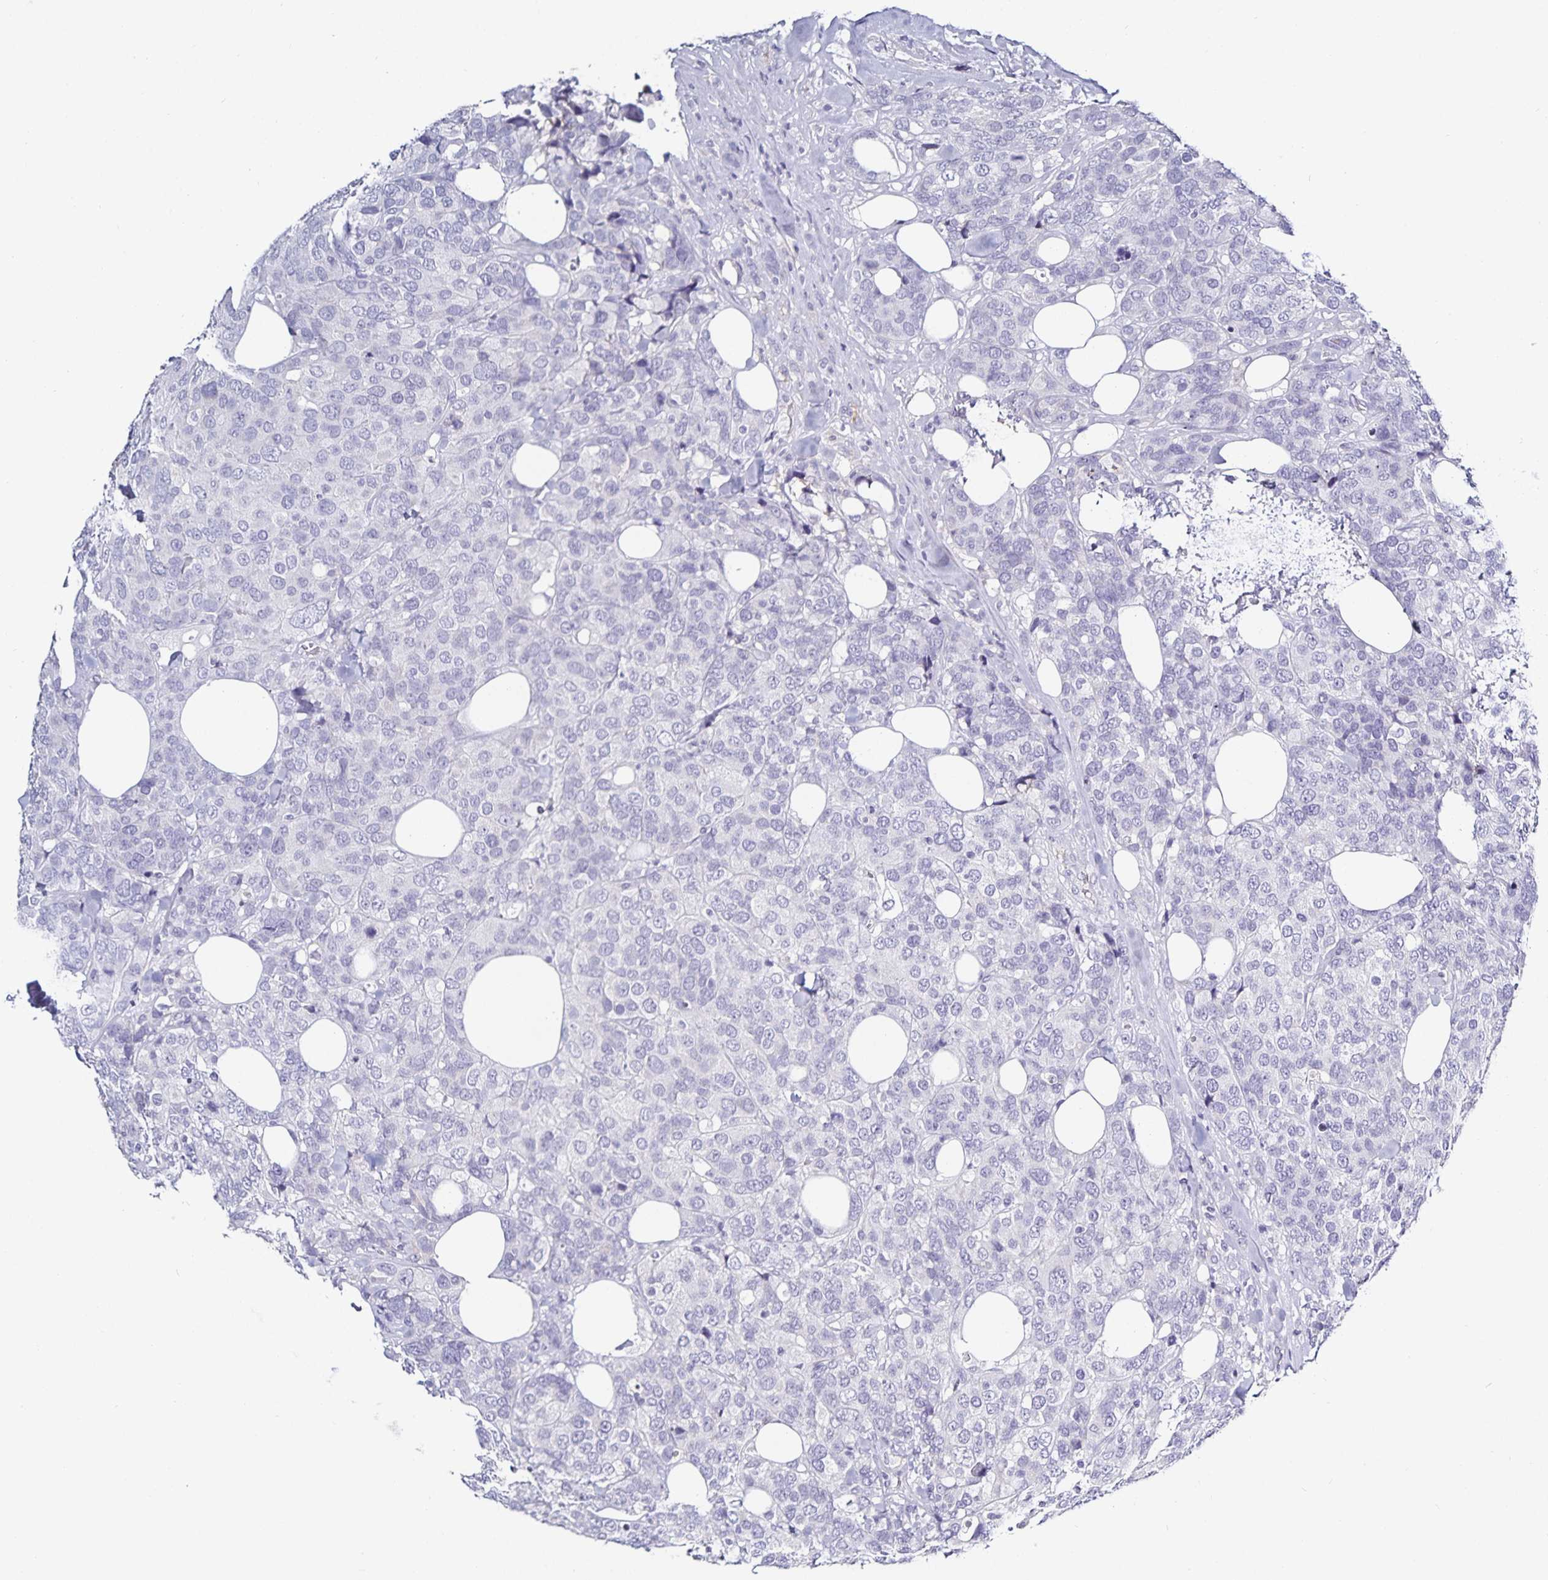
{"staining": {"intensity": "negative", "quantity": "none", "location": "none"}, "tissue": "breast cancer", "cell_type": "Tumor cells", "image_type": "cancer", "snomed": [{"axis": "morphology", "description": "Lobular carcinoma"}, {"axis": "topography", "description": "Breast"}], "caption": "IHC image of breast cancer (lobular carcinoma) stained for a protein (brown), which displays no expression in tumor cells.", "gene": "TTR", "patient": {"sex": "female", "age": 59}}